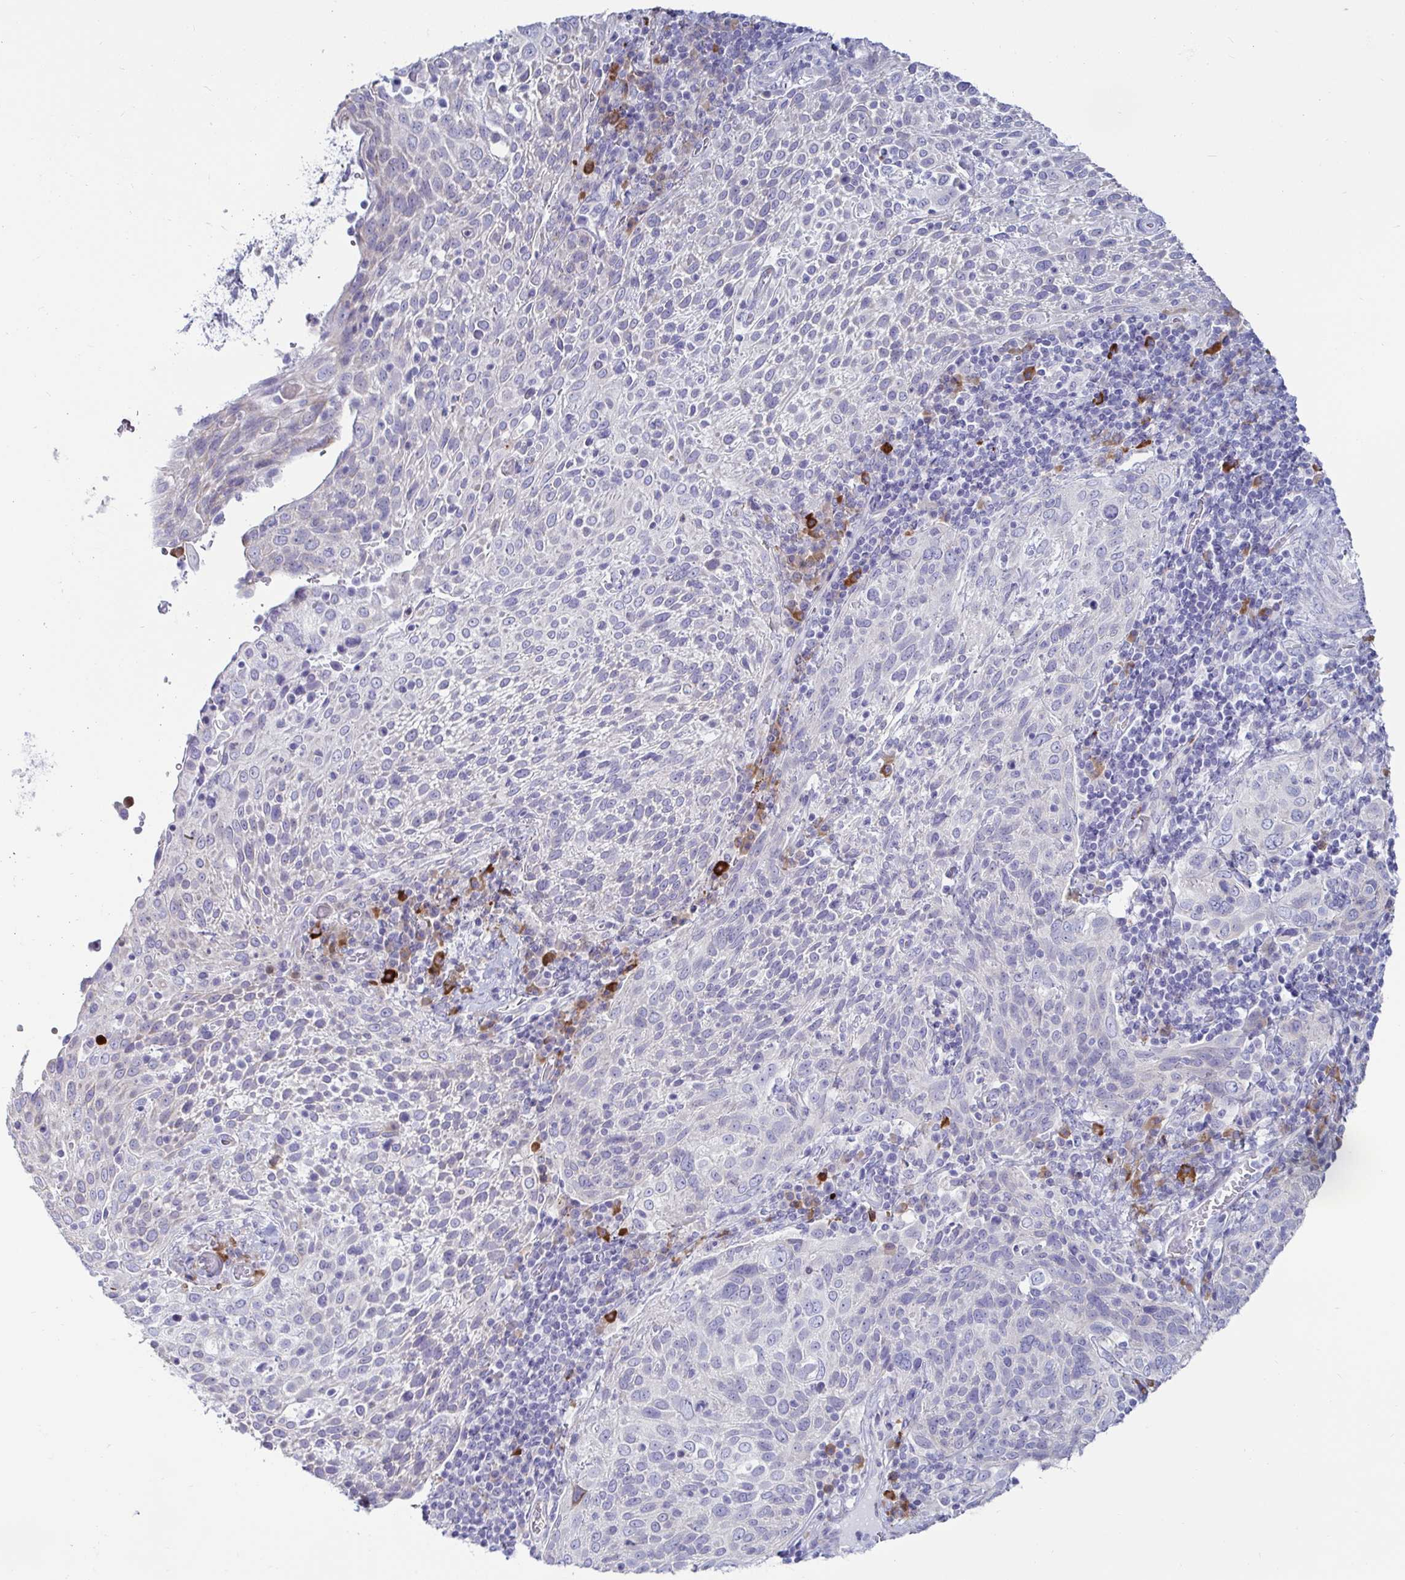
{"staining": {"intensity": "negative", "quantity": "none", "location": "none"}, "tissue": "cervical cancer", "cell_type": "Tumor cells", "image_type": "cancer", "snomed": [{"axis": "morphology", "description": "Squamous cell carcinoma, NOS"}, {"axis": "topography", "description": "Cervix"}], "caption": "High magnification brightfield microscopy of cervical squamous cell carcinoma stained with DAB (3,3'-diaminobenzidine) (brown) and counterstained with hematoxylin (blue): tumor cells show no significant expression.", "gene": "TFPI2", "patient": {"sex": "female", "age": 61}}